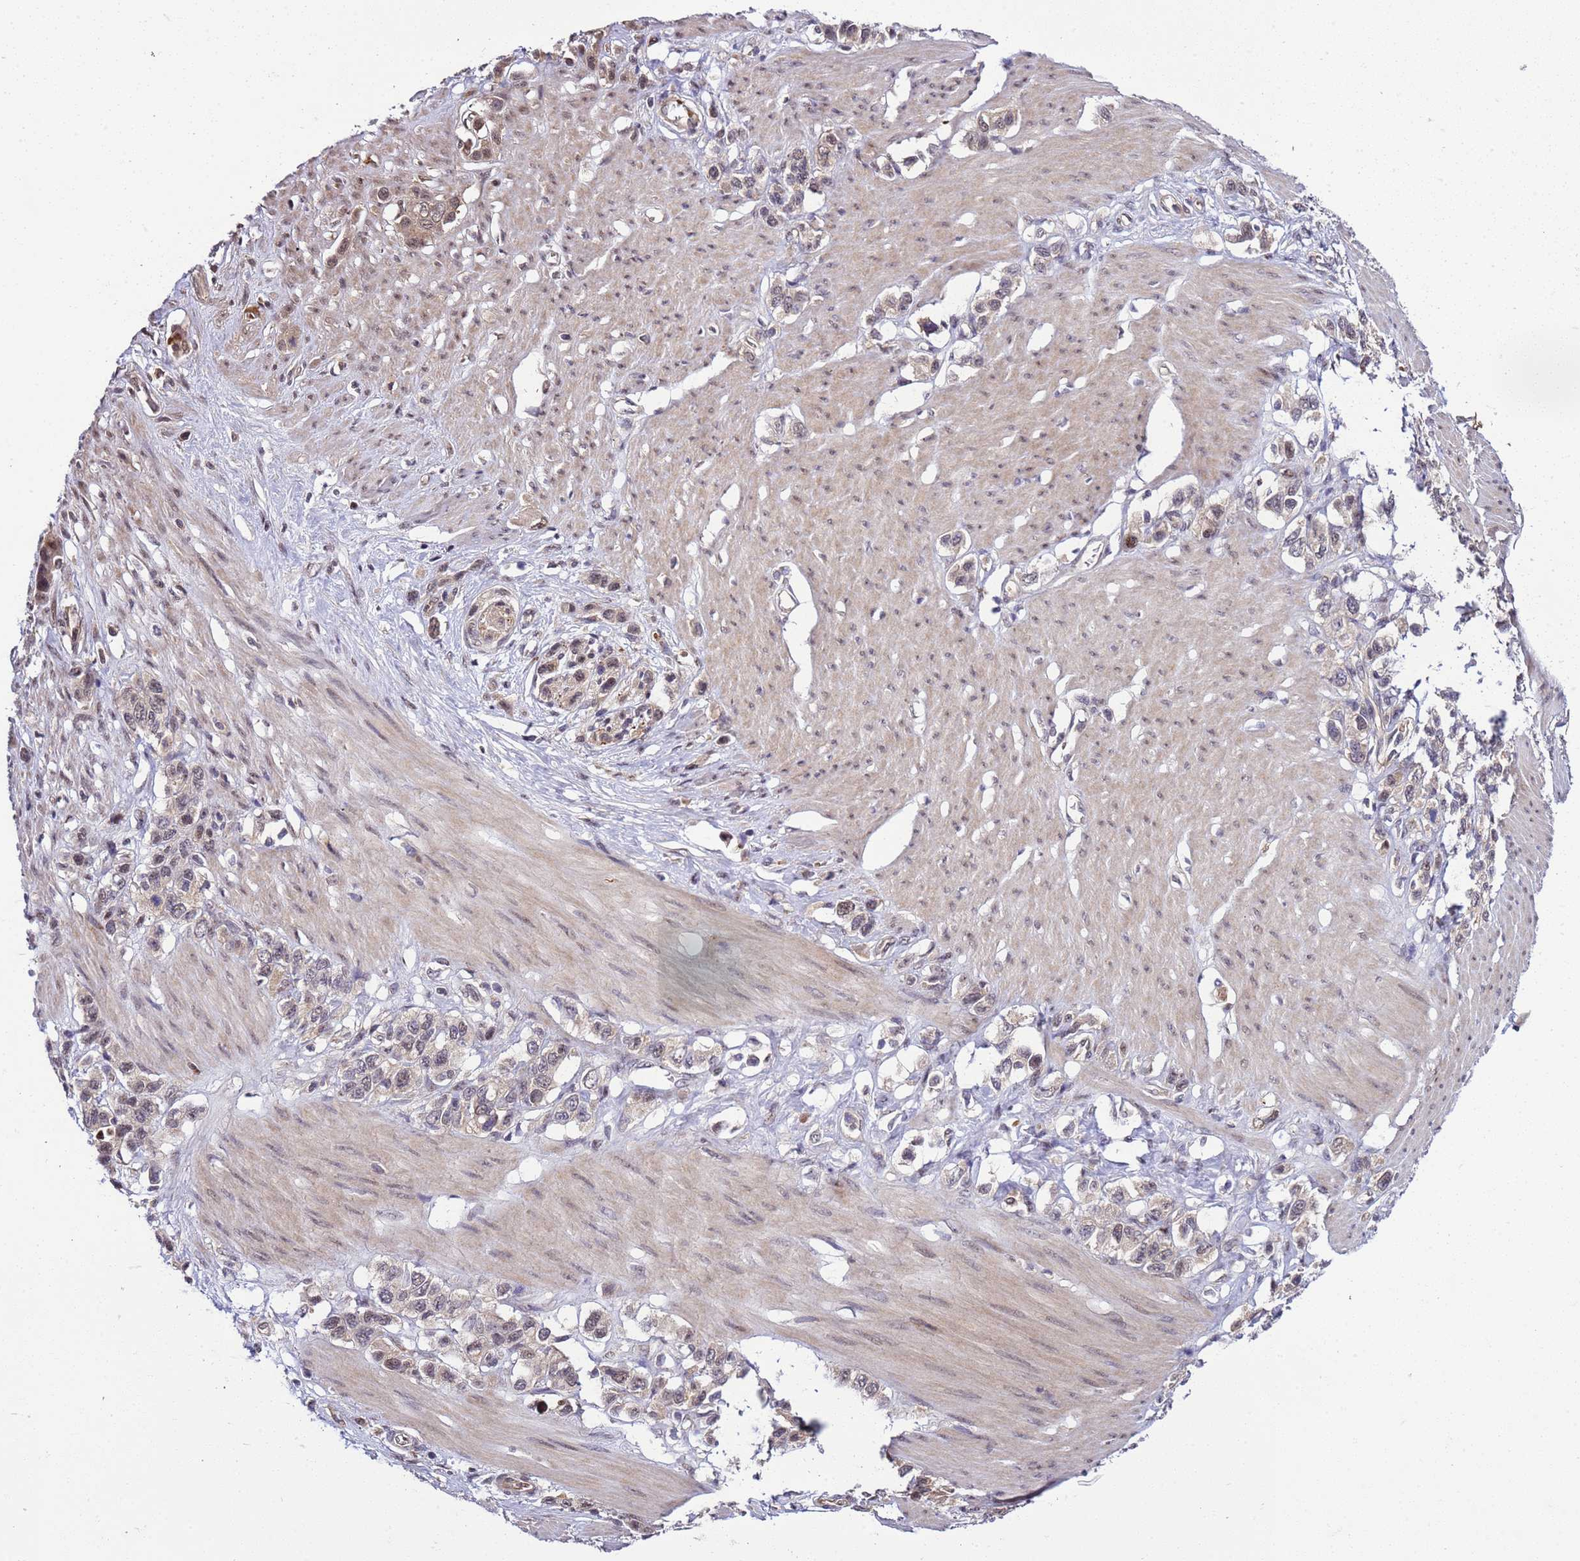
{"staining": {"intensity": "weak", "quantity": "25%-75%", "location": "nuclear"}, "tissue": "stomach cancer", "cell_type": "Tumor cells", "image_type": "cancer", "snomed": [{"axis": "morphology", "description": "Adenocarcinoma, NOS"}, {"axis": "morphology", "description": "Adenocarcinoma, High grade"}, {"axis": "topography", "description": "Stomach, upper"}, {"axis": "topography", "description": "Stomach, lower"}], "caption": "Immunohistochemistry (IHC) of stomach adenocarcinoma displays low levels of weak nuclear expression in approximately 25%-75% of tumor cells. The staining was performed using DAB, with brown indicating positive protein expression. Nuclei are stained blue with hematoxylin.", "gene": "GEN1", "patient": {"sex": "female", "age": 65}}